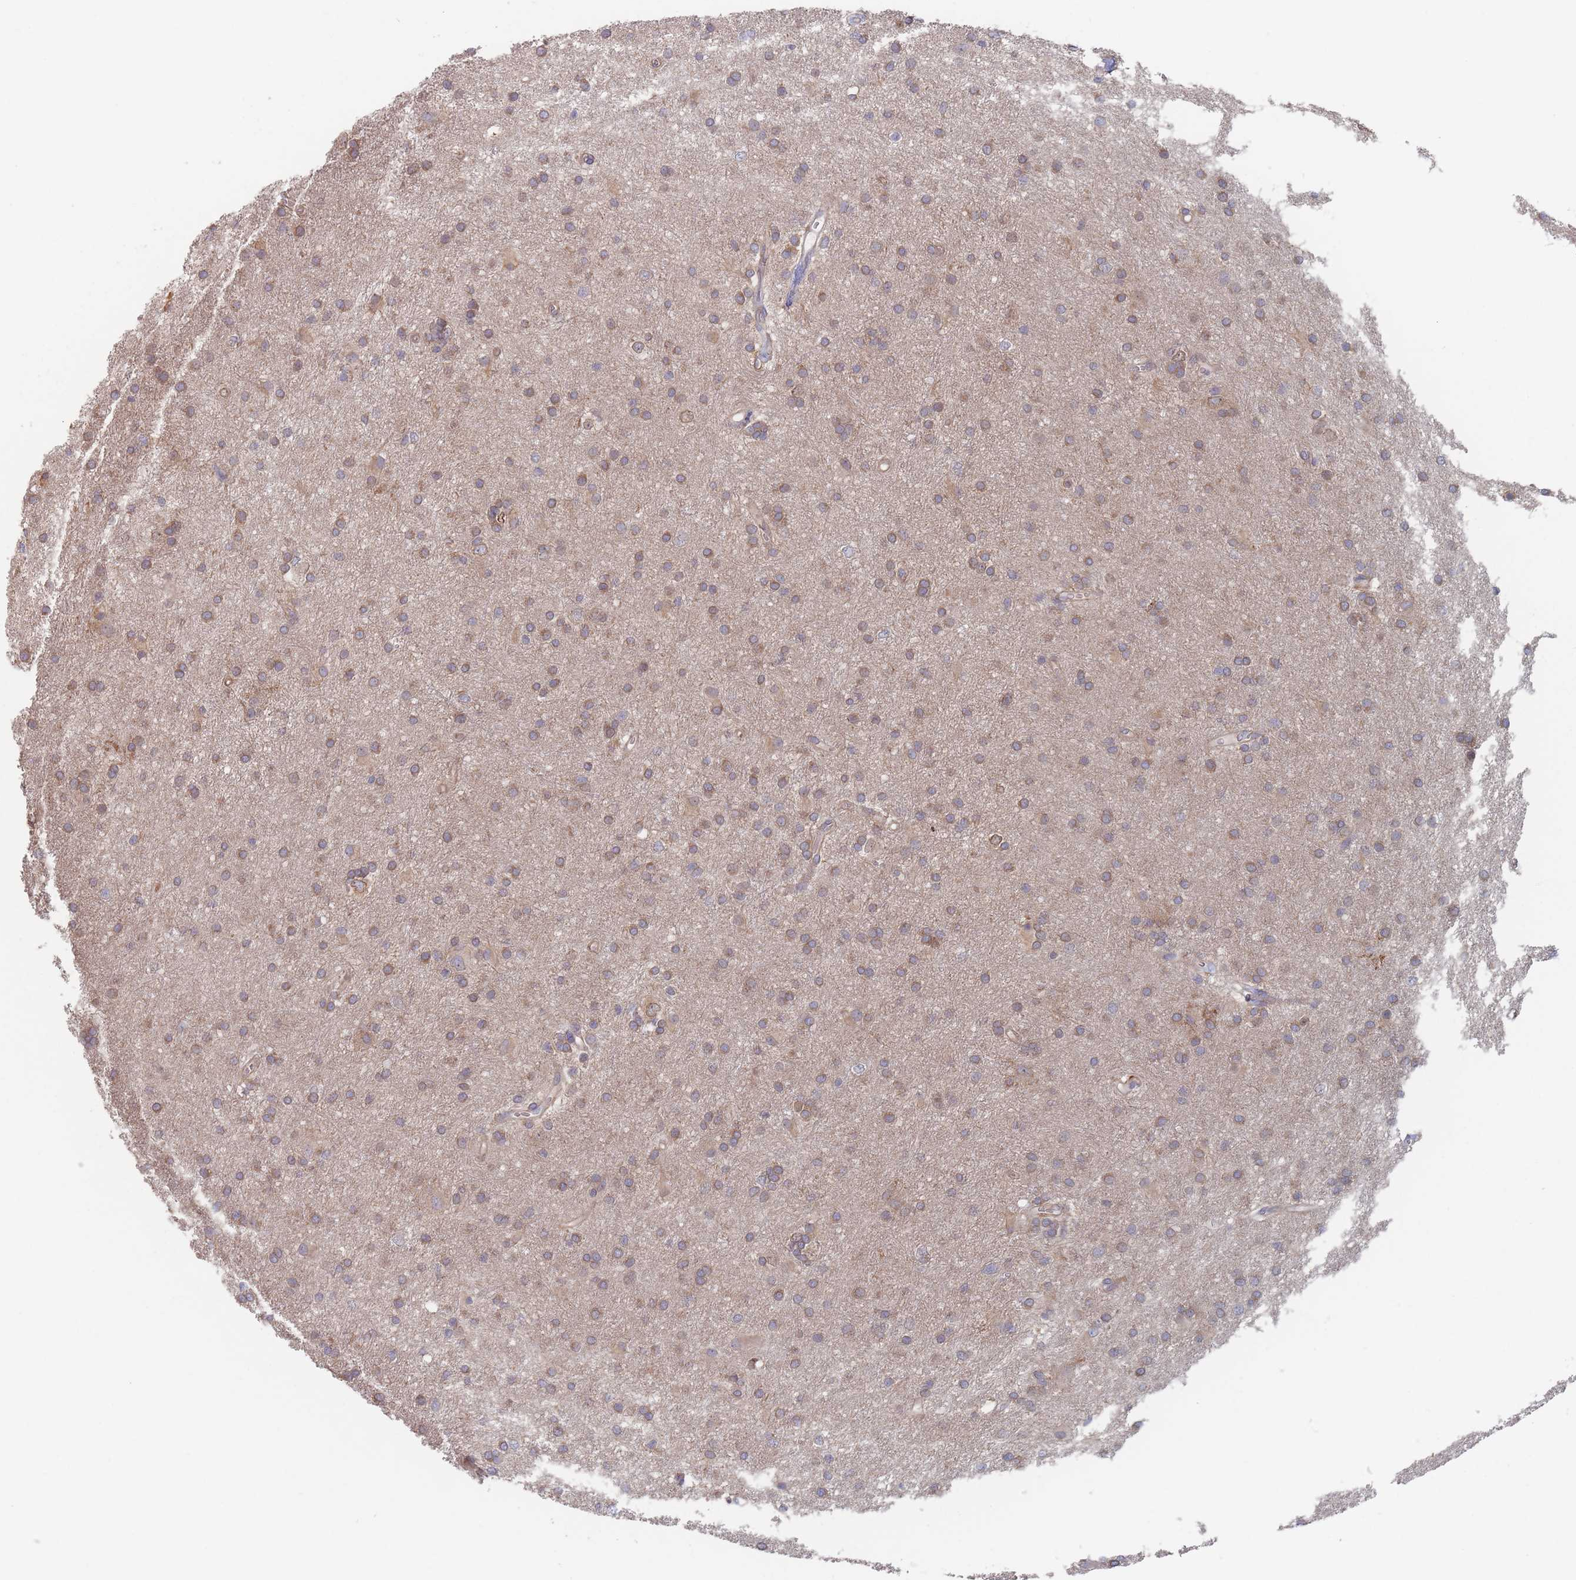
{"staining": {"intensity": "moderate", "quantity": "25%-75%", "location": "cytoplasmic/membranous"}, "tissue": "glioma", "cell_type": "Tumor cells", "image_type": "cancer", "snomed": [{"axis": "morphology", "description": "Glioma, malignant, High grade"}, {"axis": "topography", "description": "Brain"}], "caption": "About 25%-75% of tumor cells in glioma demonstrate moderate cytoplasmic/membranous protein staining as visualized by brown immunohistochemical staining.", "gene": "EFCC1", "patient": {"sex": "female", "age": 50}}